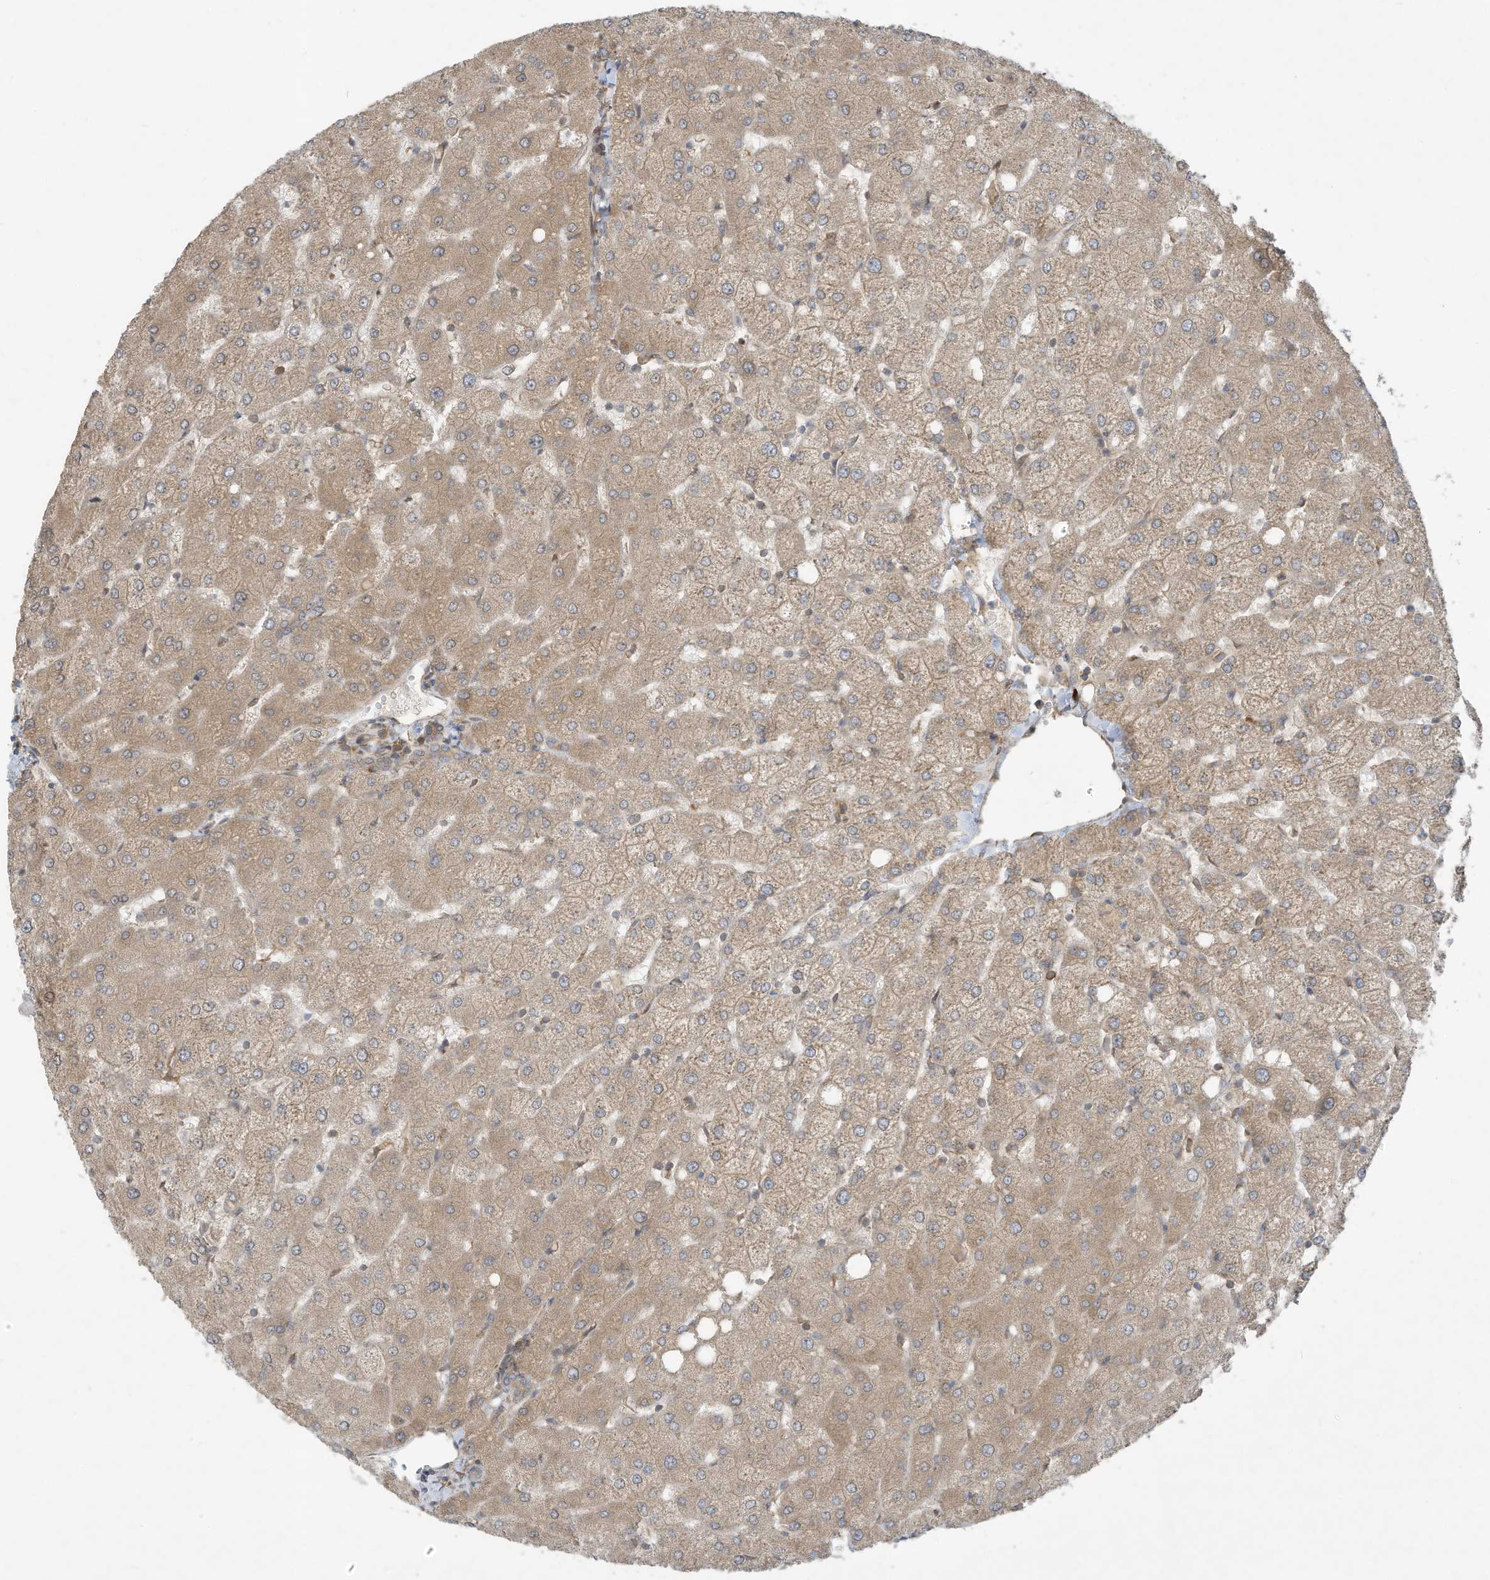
{"staining": {"intensity": "weak", "quantity": ">75%", "location": "cytoplasmic/membranous"}, "tissue": "liver", "cell_type": "Cholangiocytes", "image_type": "normal", "snomed": [{"axis": "morphology", "description": "Normal tissue, NOS"}, {"axis": "topography", "description": "Liver"}], "caption": "Immunohistochemical staining of benign liver exhibits >75% levels of weak cytoplasmic/membranous protein staining in approximately >75% of cholangiocytes.", "gene": "USE1", "patient": {"sex": "female", "age": 54}}